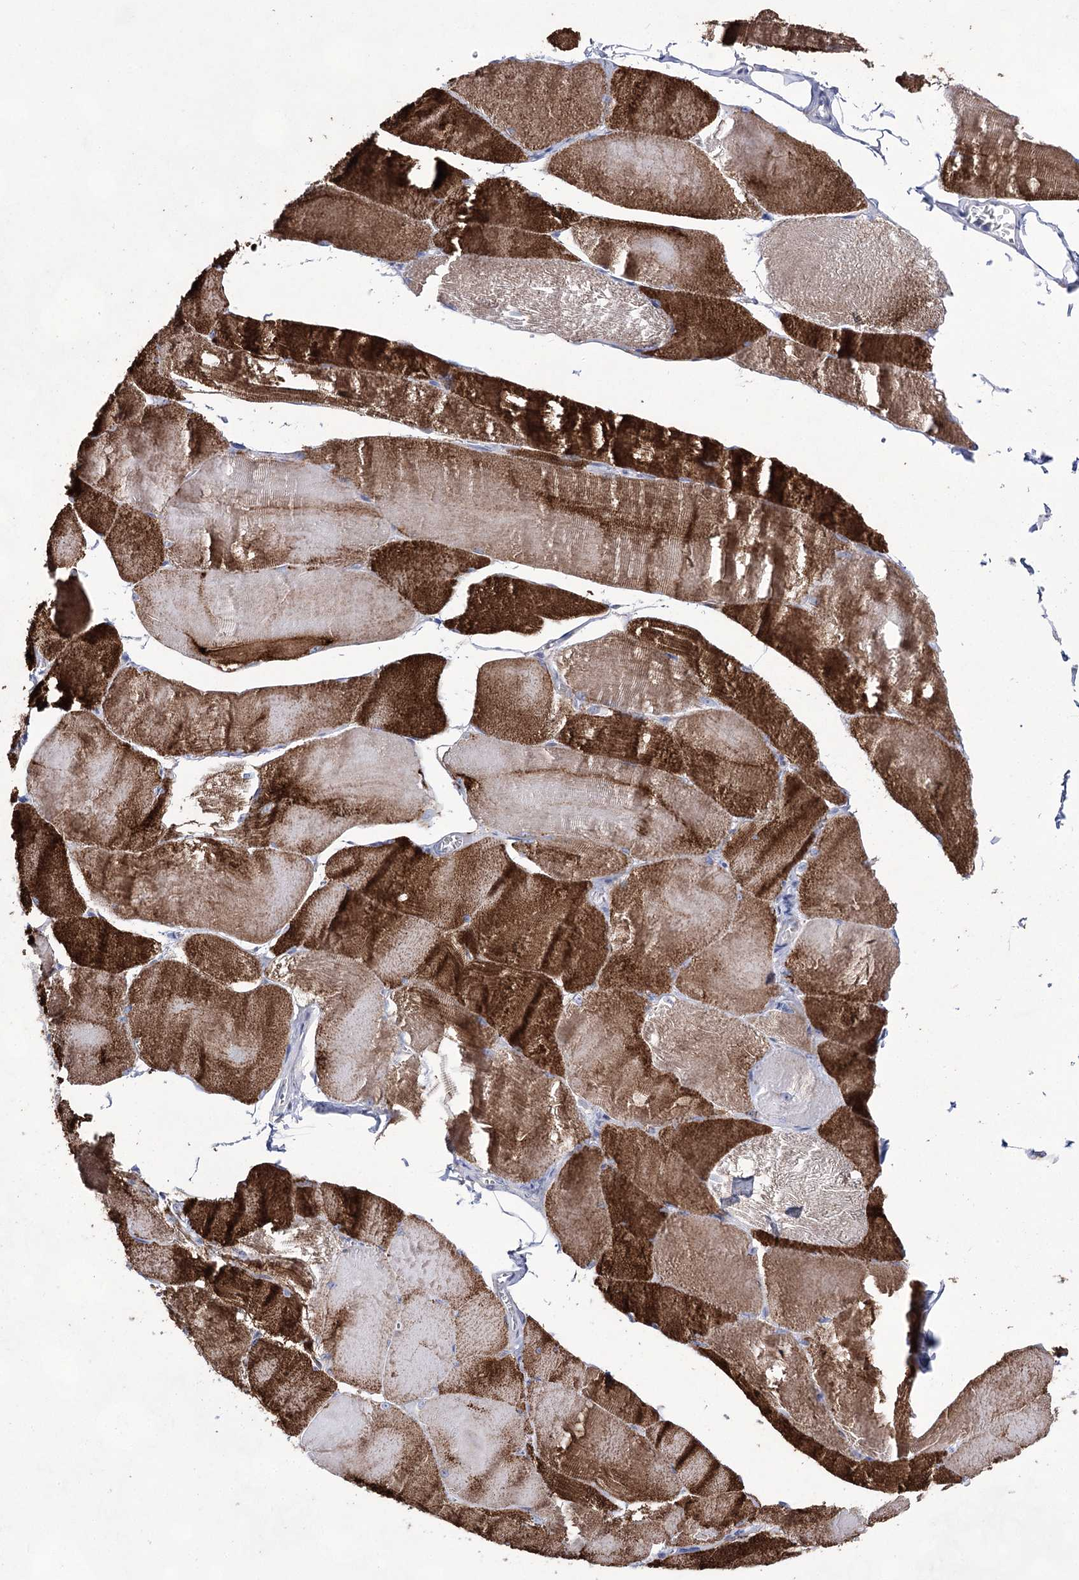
{"staining": {"intensity": "strong", "quantity": ">75%", "location": "cytoplasmic/membranous"}, "tissue": "skeletal muscle", "cell_type": "Myocytes", "image_type": "normal", "snomed": [{"axis": "morphology", "description": "Normal tissue, NOS"}, {"axis": "morphology", "description": "Basal cell carcinoma"}, {"axis": "topography", "description": "Skeletal muscle"}], "caption": "Skeletal muscle was stained to show a protein in brown. There is high levels of strong cytoplasmic/membranous staining in approximately >75% of myocytes. The staining is performed using DAB (3,3'-diaminobenzidine) brown chromogen to label protein expression. The nuclei are counter-stained blue using hematoxylin.", "gene": "UGDH", "patient": {"sex": "female", "age": 64}}